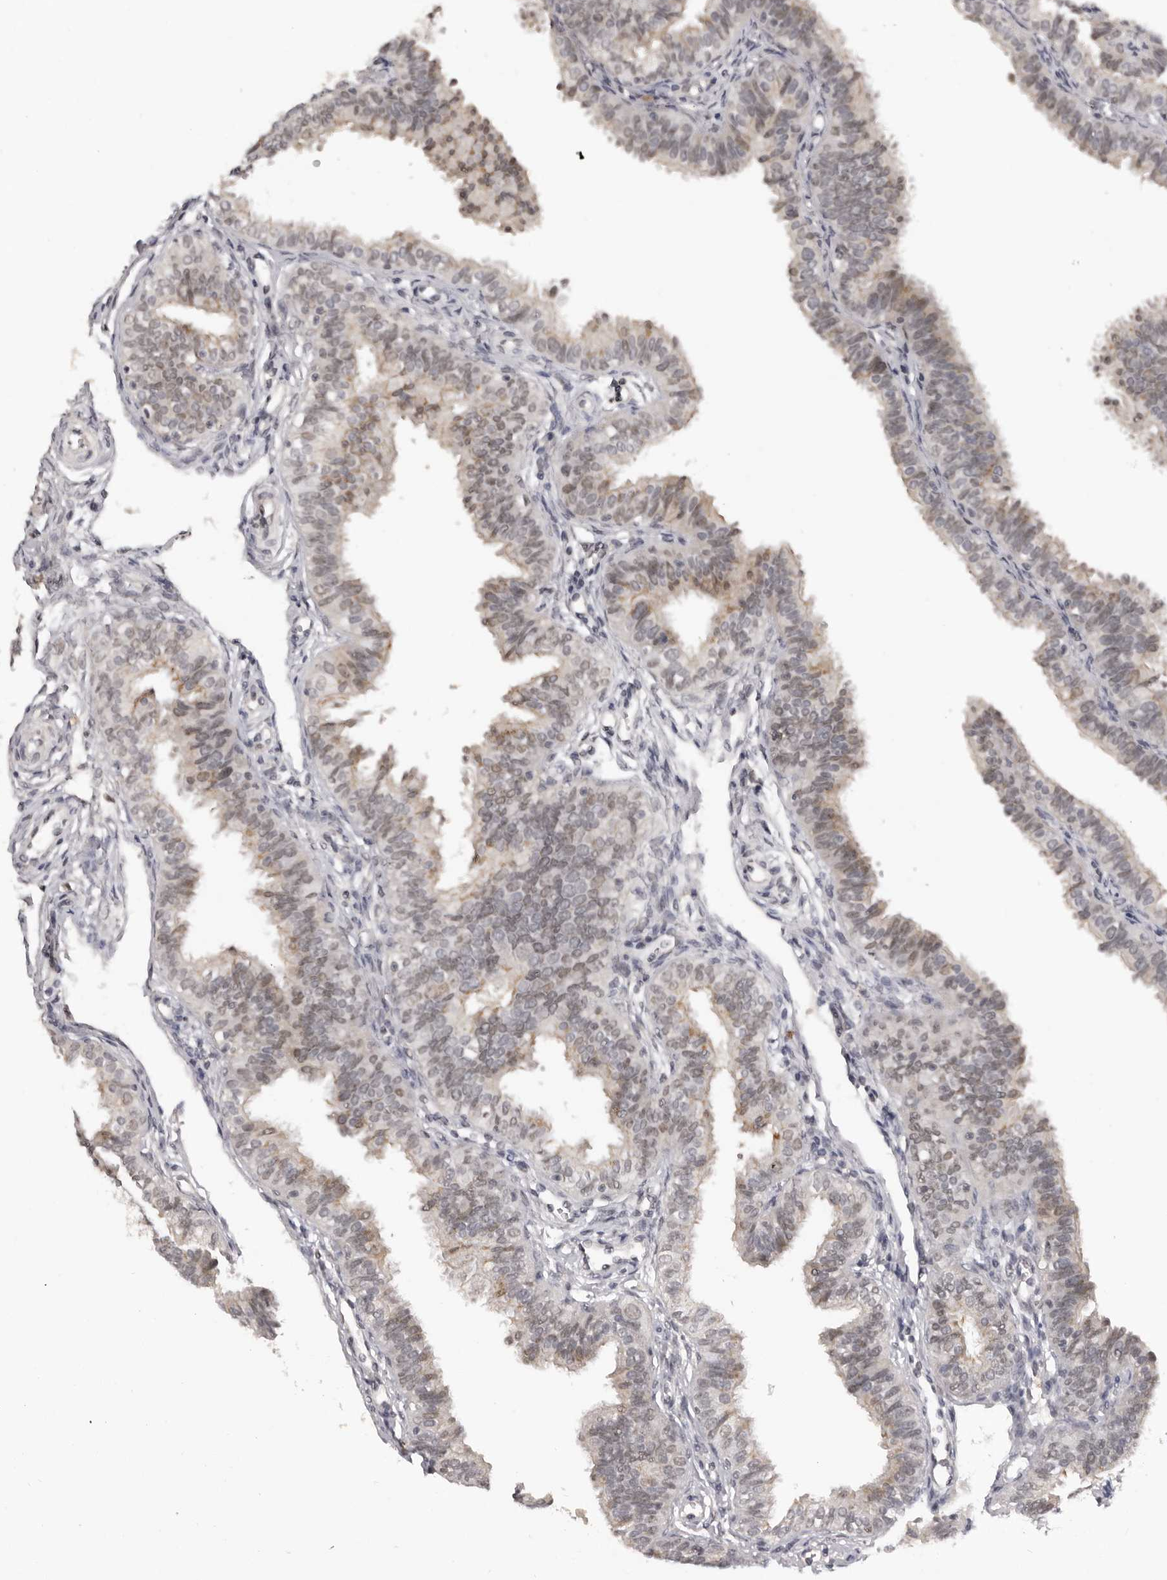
{"staining": {"intensity": "weak", "quantity": "25%-75%", "location": "cytoplasmic/membranous,nuclear"}, "tissue": "fallopian tube", "cell_type": "Glandular cells", "image_type": "normal", "snomed": [{"axis": "morphology", "description": "Normal tissue, NOS"}, {"axis": "topography", "description": "Fallopian tube"}], "caption": "Glandular cells demonstrate low levels of weak cytoplasmic/membranous,nuclear expression in about 25%-75% of cells in unremarkable human fallopian tube.", "gene": "SRCAP", "patient": {"sex": "female", "age": 35}}